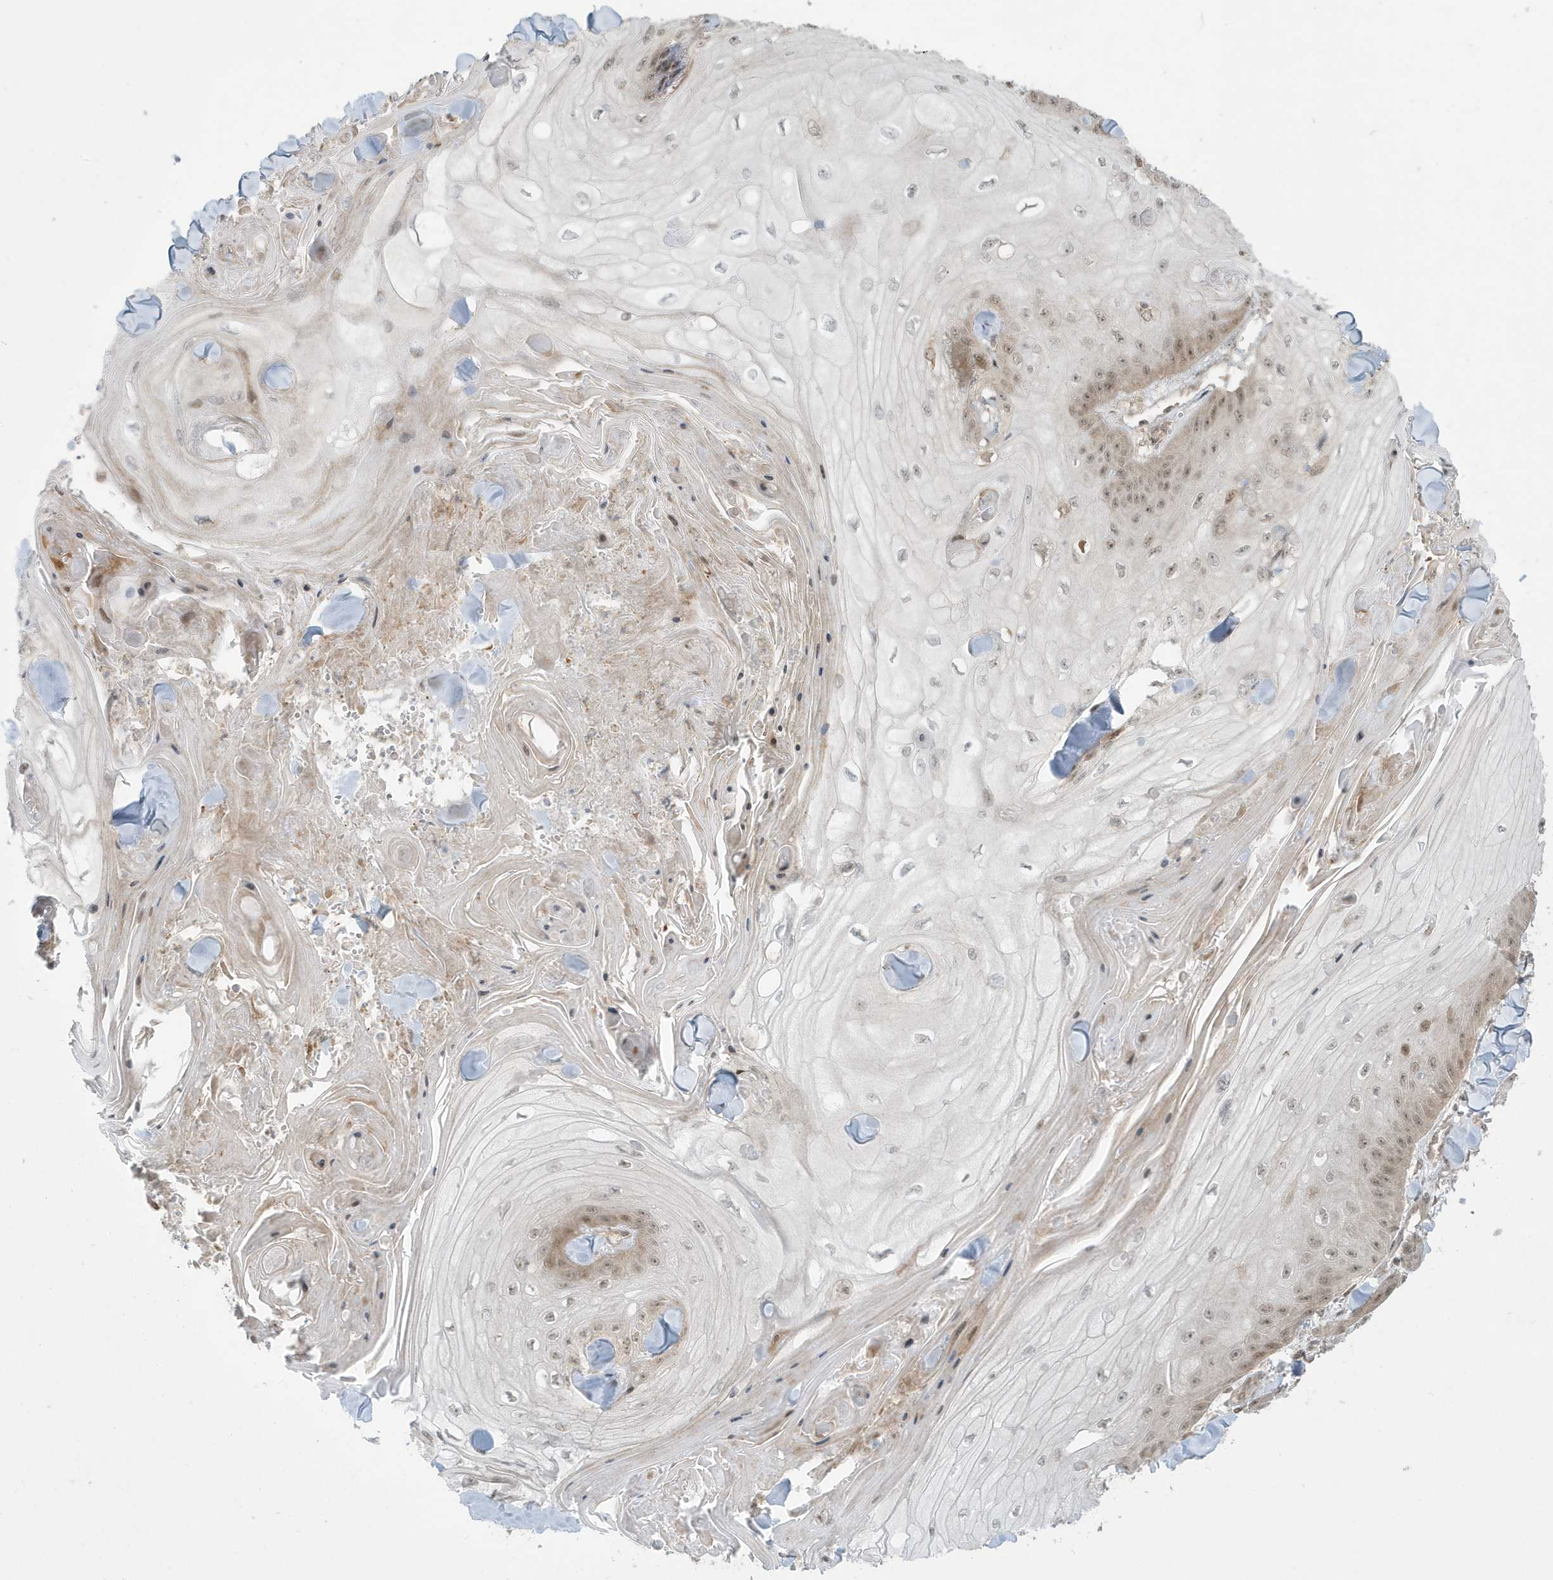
{"staining": {"intensity": "weak", "quantity": ">75%", "location": "nuclear"}, "tissue": "skin cancer", "cell_type": "Tumor cells", "image_type": "cancer", "snomed": [{"axis": "morphology", "description": "Squamous cell carcinoma, NOS"}, {"axis": "topography", "description": "Skin"}], "caption": "The micrograph demonstrates staining of squamous cell carcinoma (skin), revealing weak nuclear protein positivity (brown color) within tumor cells. The staining was performed using DAB (3,3'-diaminobenzidine), with brown indicating positive protein expression. Nuclei are stained blue with hematoxylin.", "gene": "C1orf52", "patient": {"sex": "male", "age": 74}}